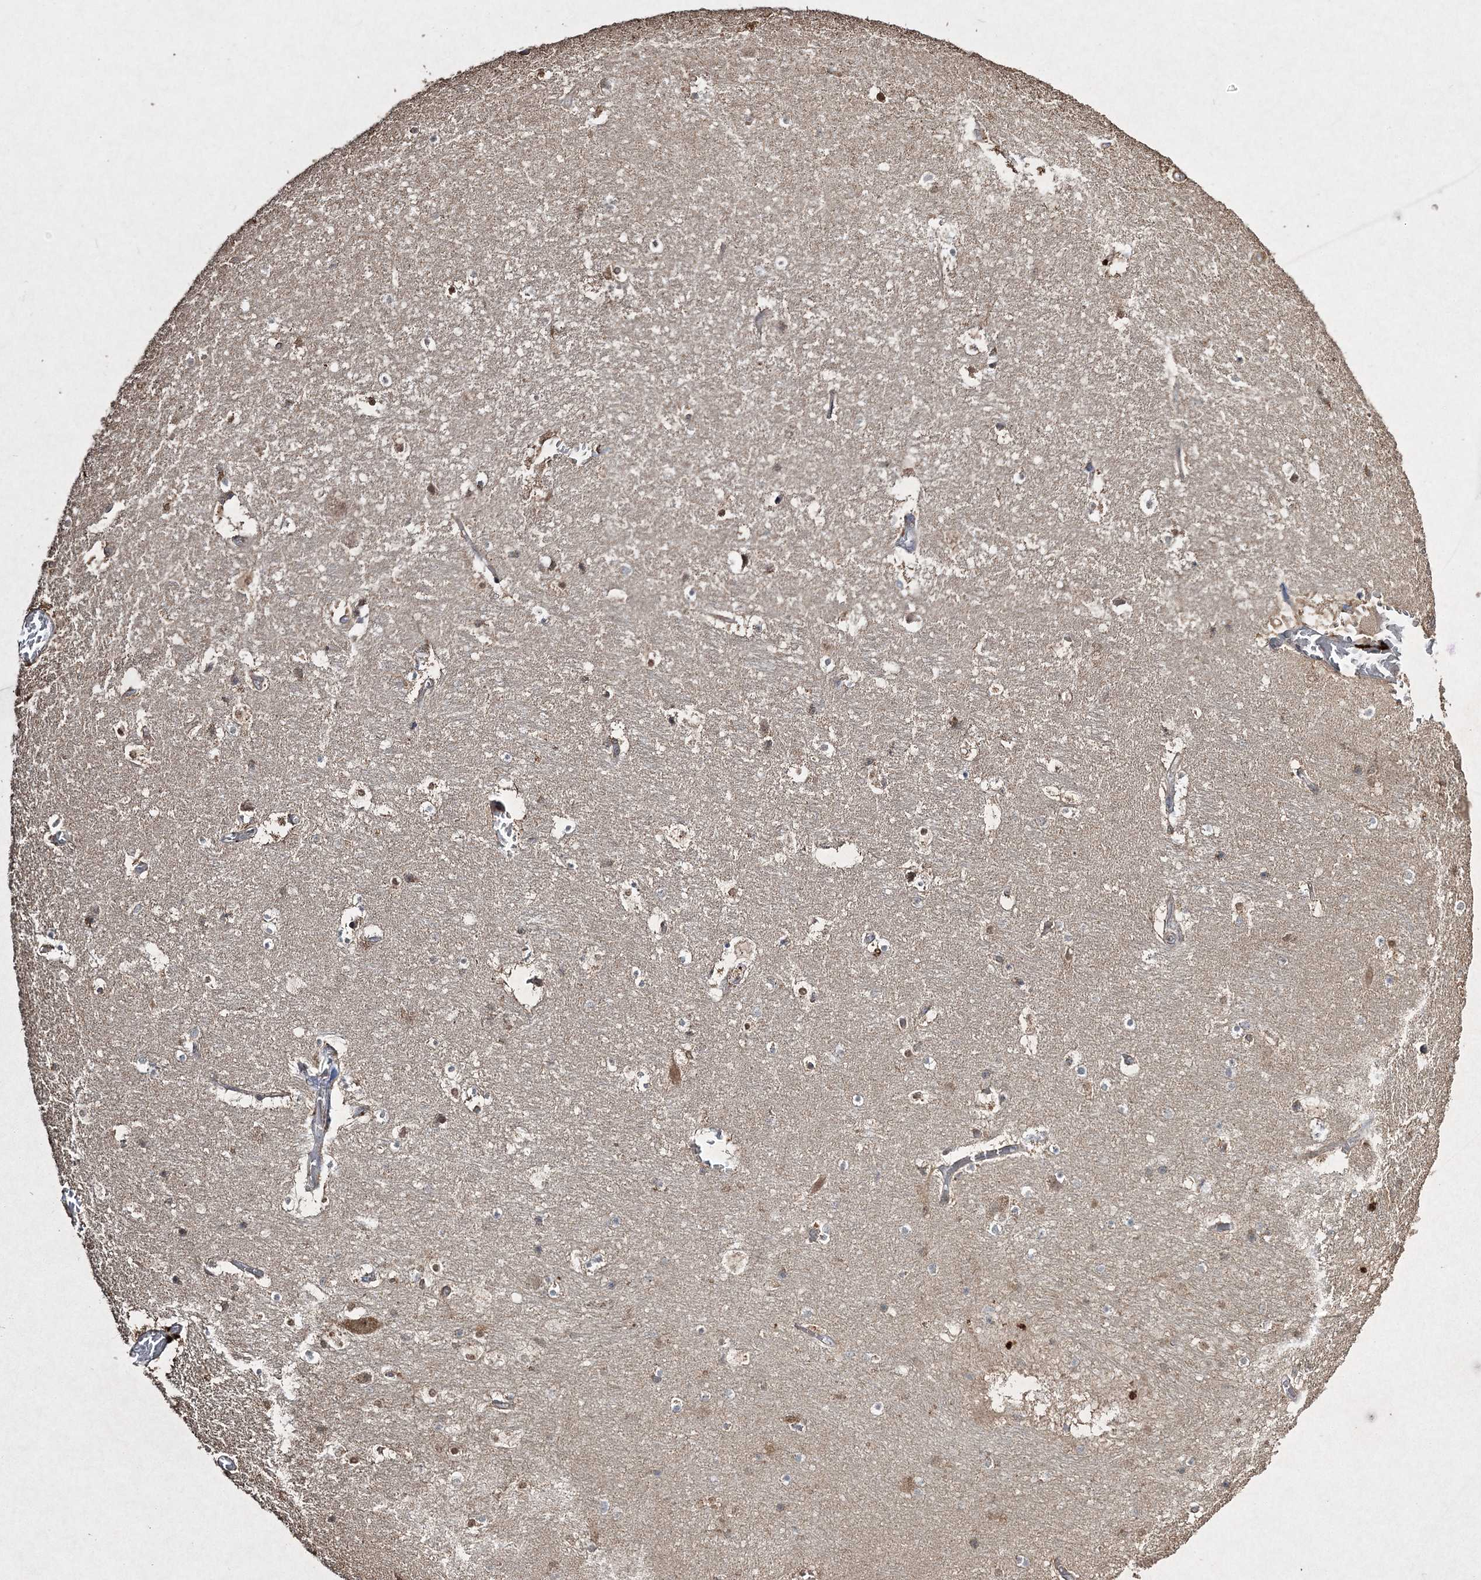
{"staining": {"intensity": "moderate", "quantity": "<25%", "location": "cytoplasmic/membranous"}, "tissue": "hippocampus", "cell_type": "Glial cells", "image_type": "normal", "snomed": [{"axis": "morphology", "description": "Normal tissue, NOS"}, {"axis": "topography", "description": "Hippocampus"}], "caption": "The immunohistochemical stain shows moderate cytoplasmic/membranous staining in glial cells of unremarkable hippocampus. (Stains: DAB (3,3'-diaminobenzidine) in brown, nuclei in blue, Microscopy: brightfield microscopy at high magnification).", "gene": "GRSF1", "patient": {"sex": "female", "age": 52}}